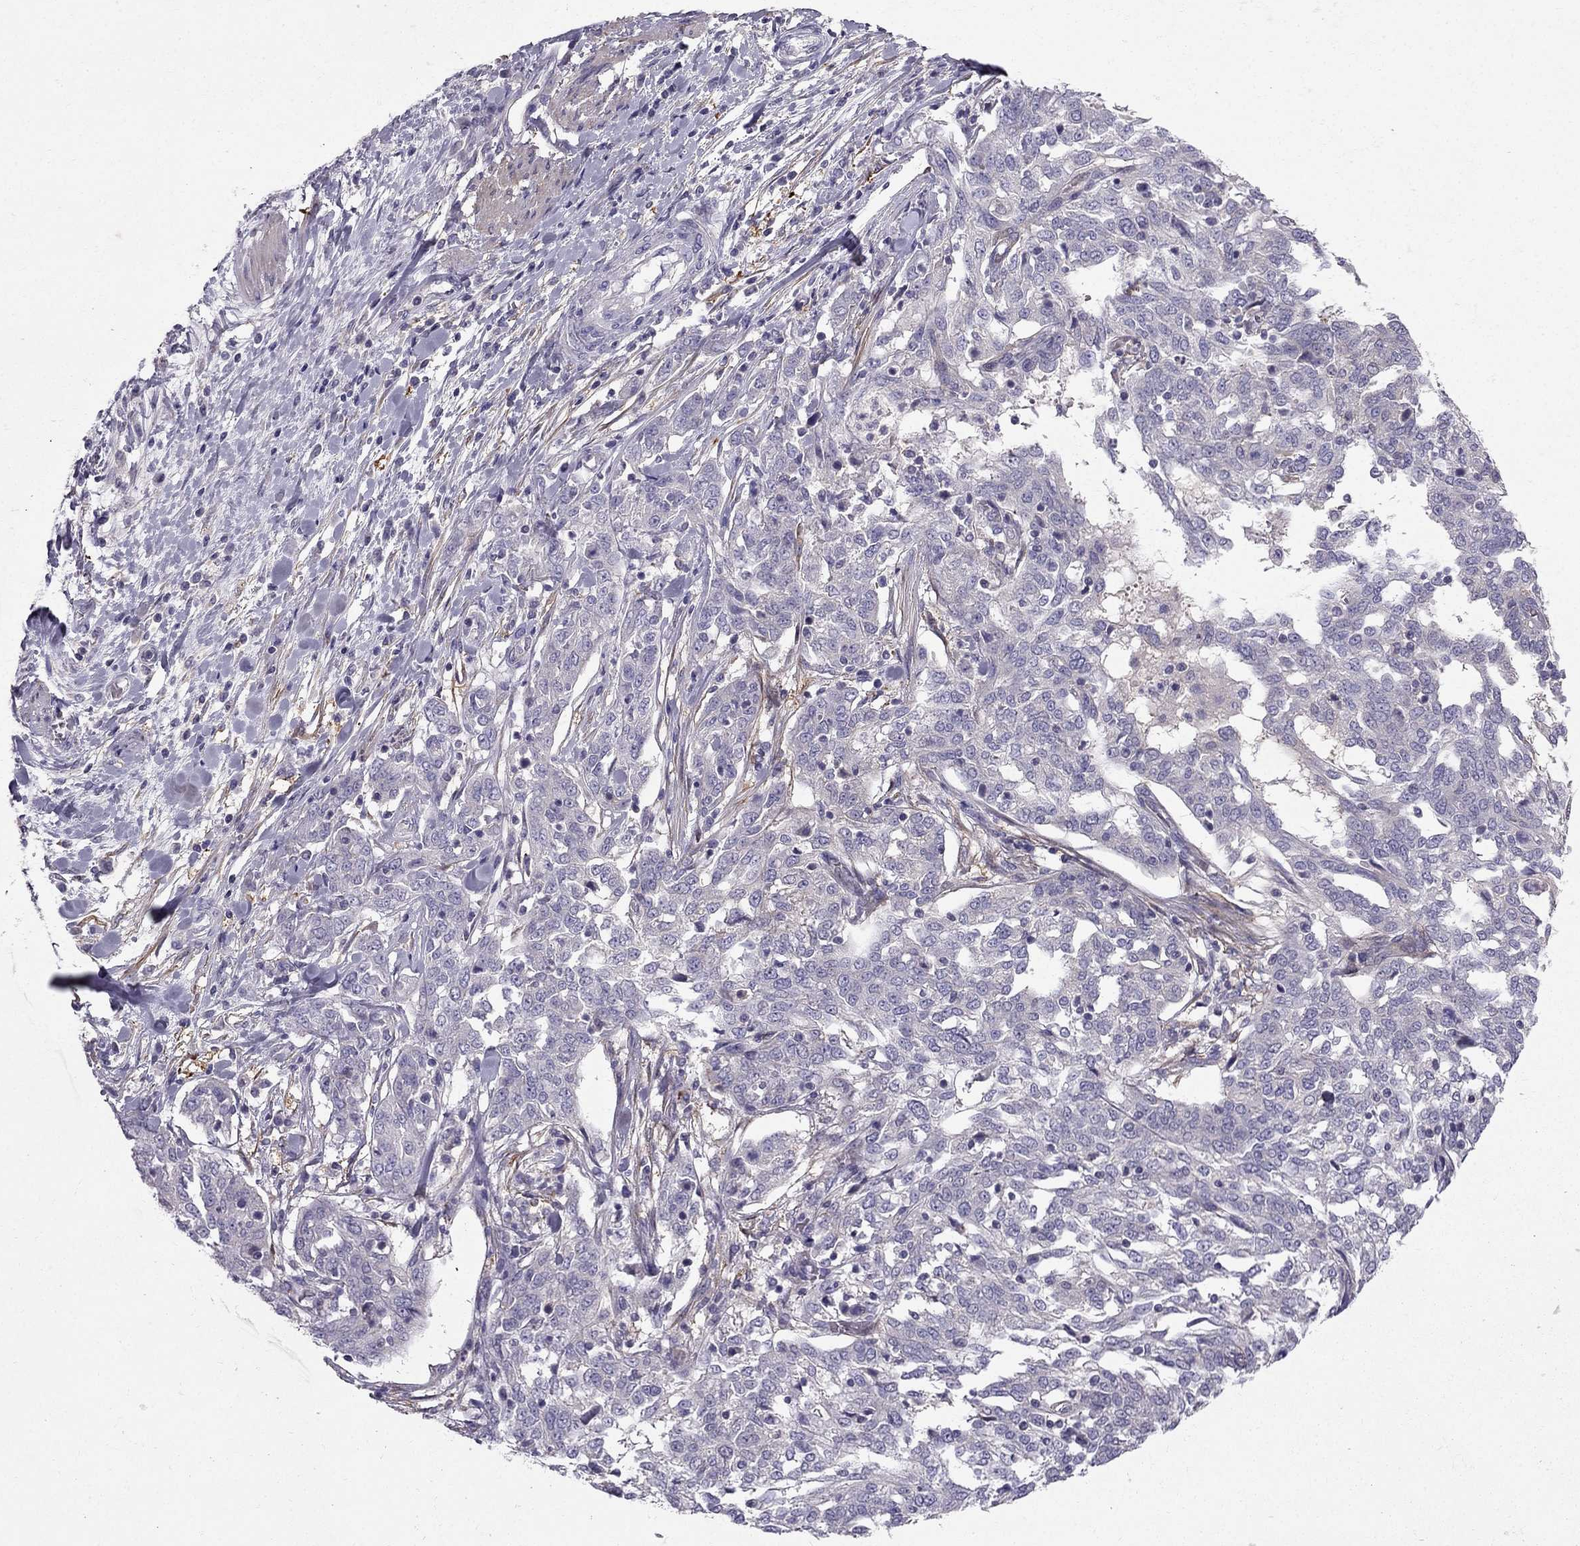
{"staining": {"intensity": "negative", "quantity": "none", "location": "none"}, "tissue": "ovarian cancer", "cell_type": "Tumor cells", "image_type": "cancer", "snomed": [{"axis": "morphology", "description": "Cystadenocarcinoma, serous, NOS"}, {"axis": "topography", "description": "Ovary"}], "caption": "An immunohistochemistry (IHC) image of ovarian cancer is shown. There is no staining in tumor cells of ovarian cancer.", "gene": "SYT5", "patient": {"sex": "female", "age": 67}}